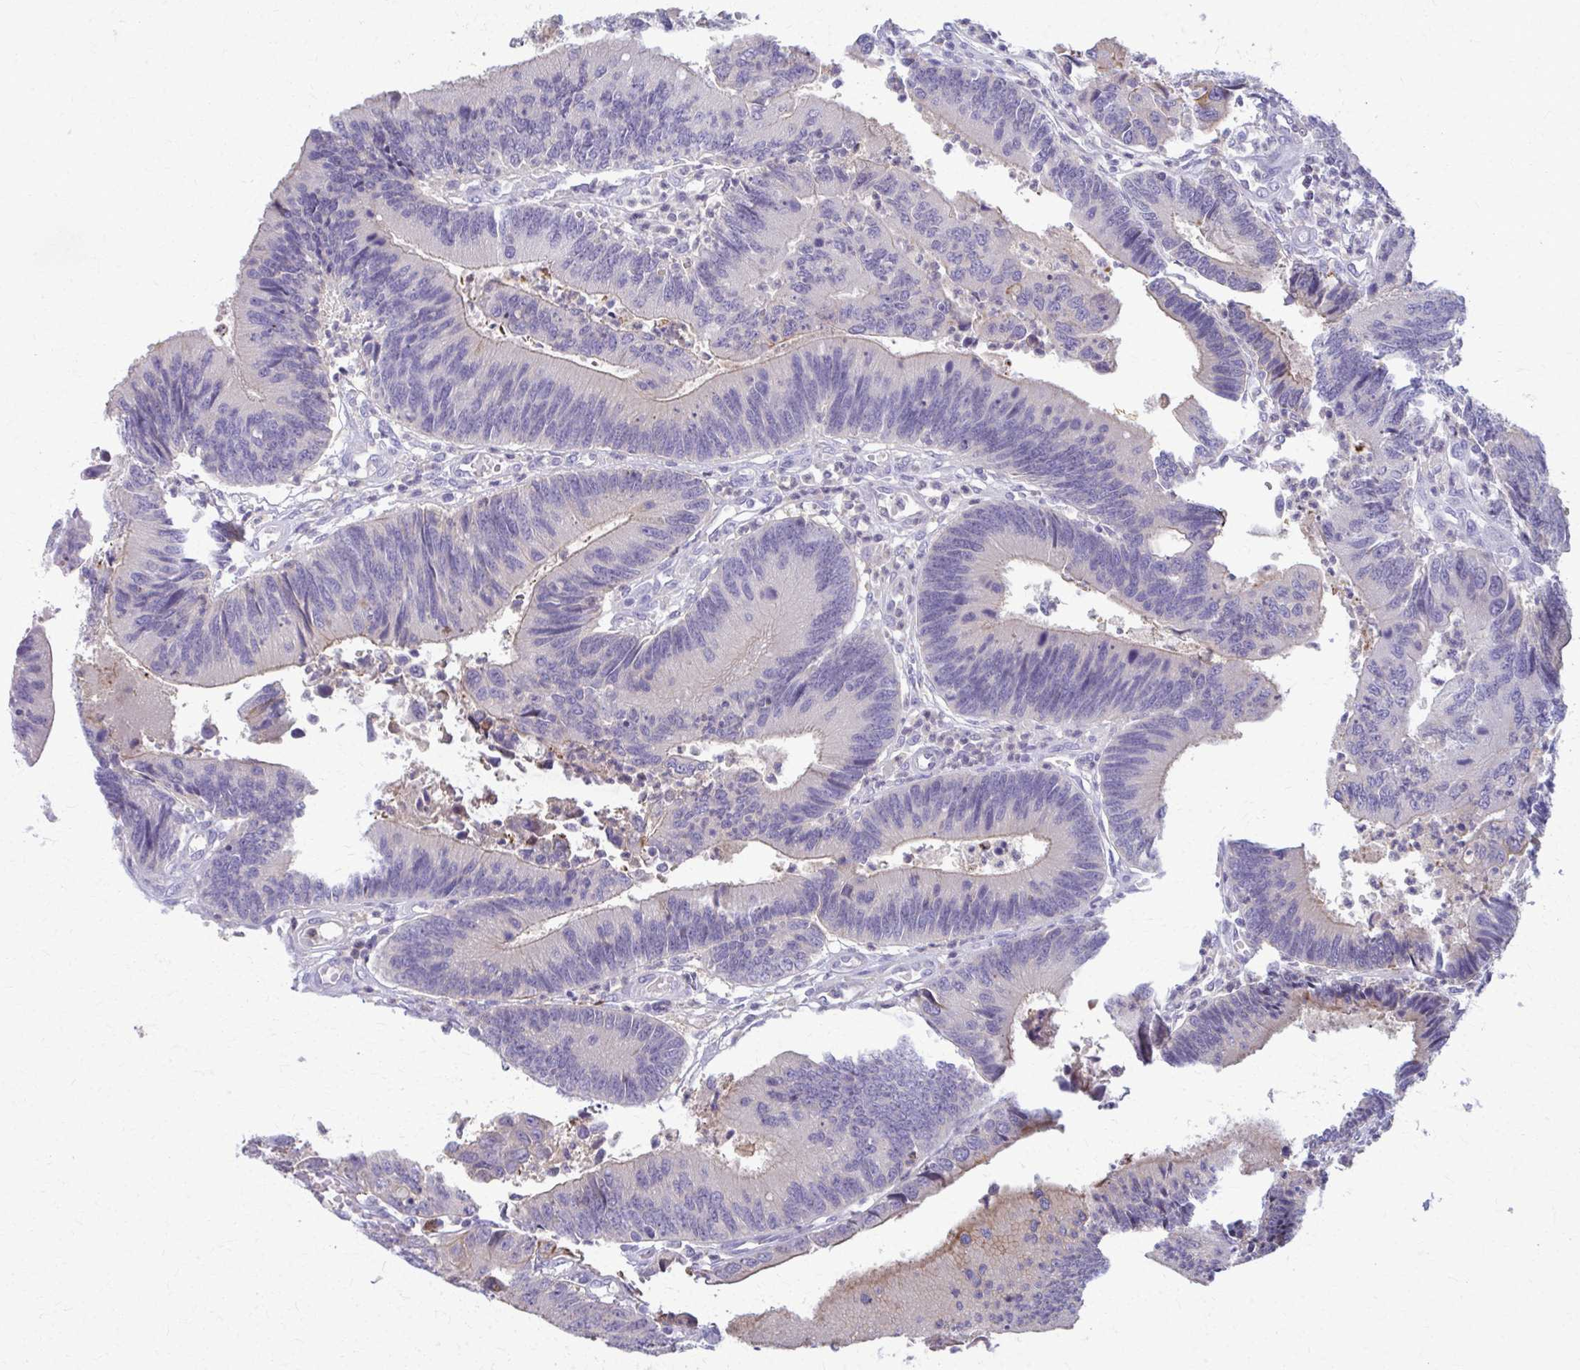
{"staining": {"intensity": "weak", "quantity": "<25%", "location": "cytoplasmic/membranous"}, "tissue": "colorectal cancer", "cell_type": "Tumor cells", "image_type": "cancer", "snomed": [{"axis": "morphology", "description": "Adenocarcinoma, NOS"}, {"axis": "topography", "description": "Colon"}], "caption": "The immunohistochemistry (IHC) histopathology image has no significant positivity in tumor cells of colorectal adenocarcinoma tissue.", "gene": "OR4M1", "patient": {"sex": "female", "age": 67}}